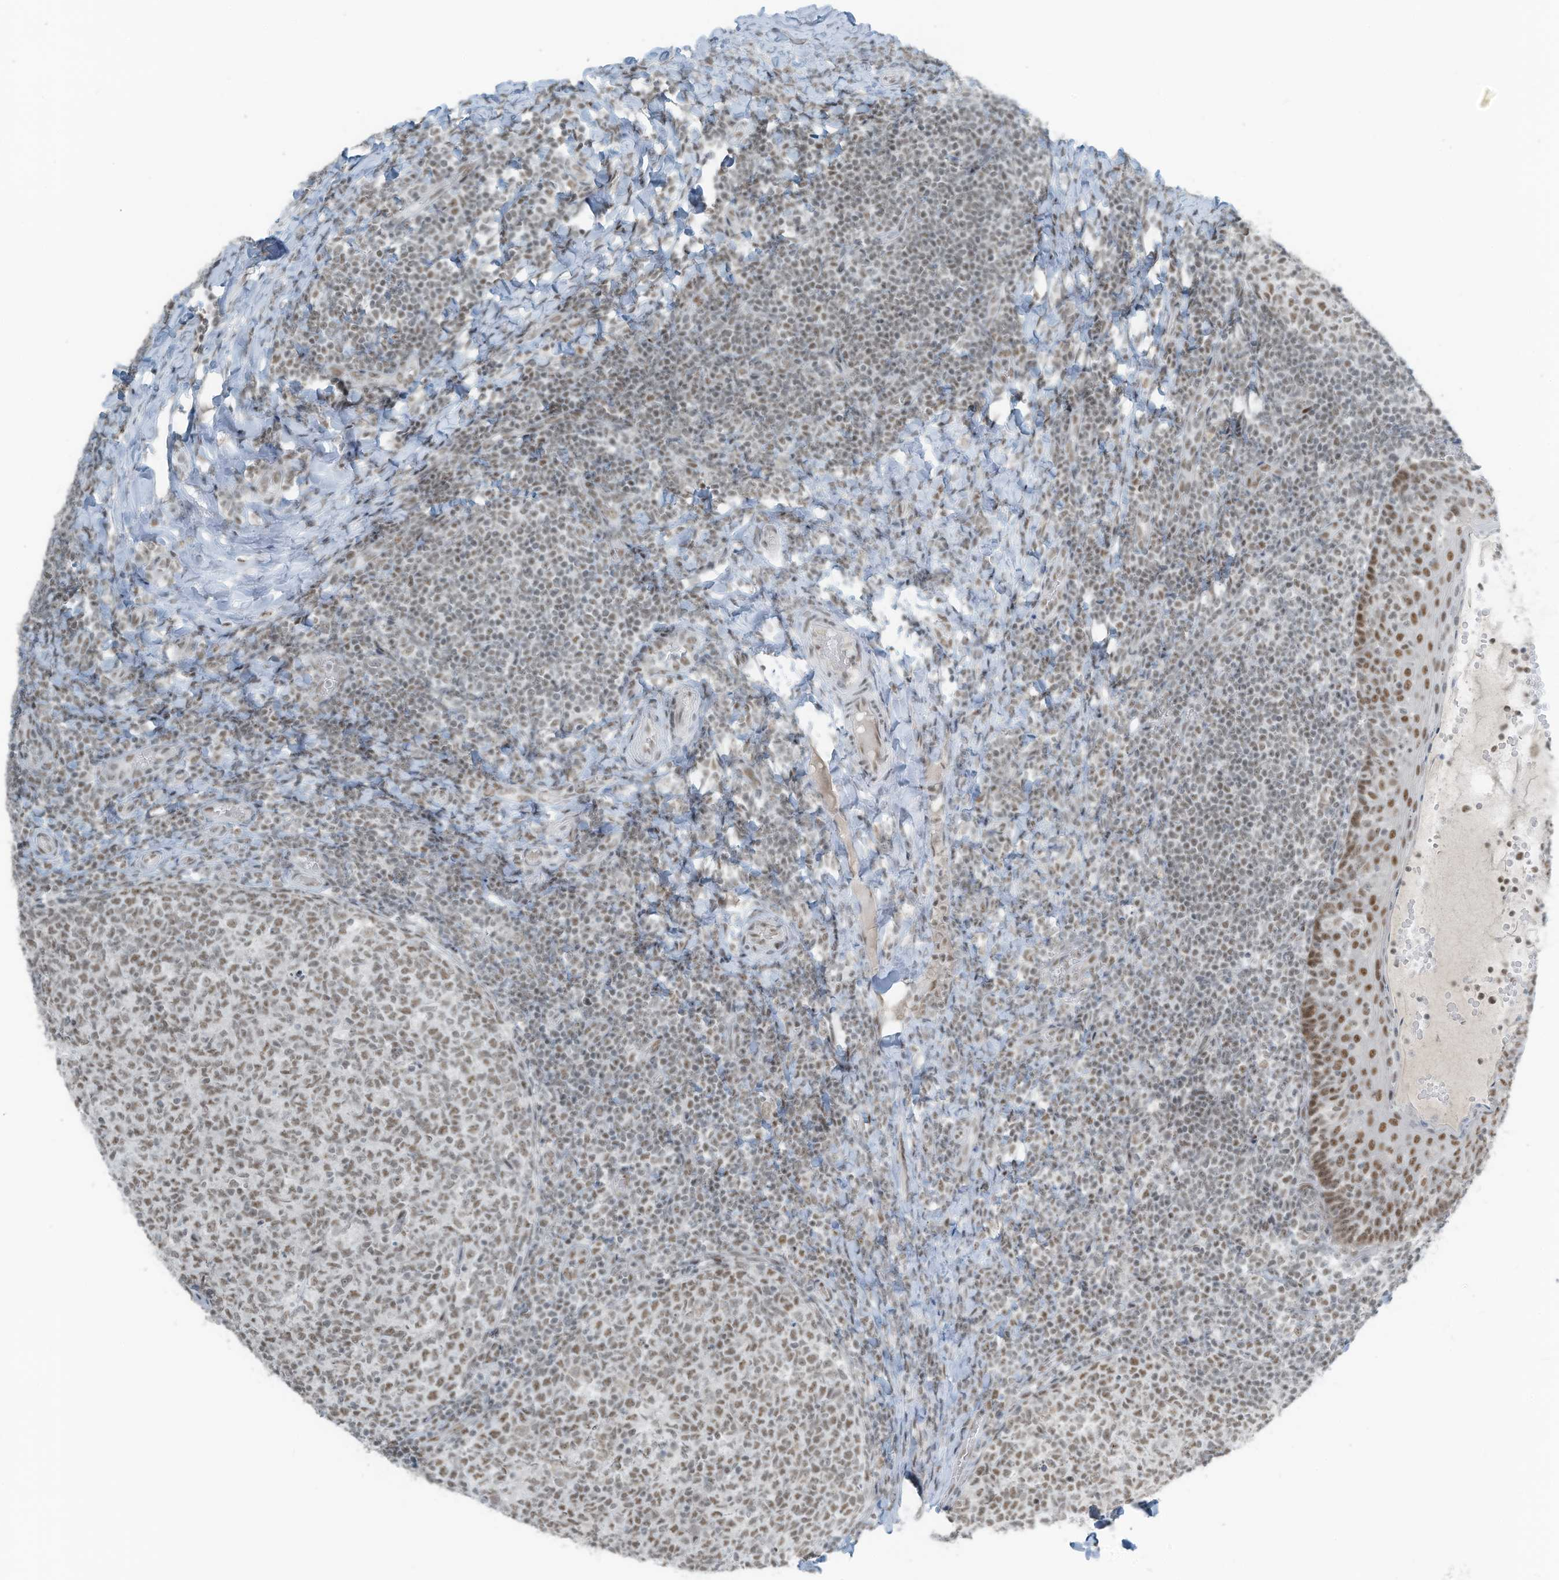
{"staining": {"intensity": "weak", "quantity": "25%-75%", "location": "nuclear"}, "tissue": "tonsil", "cell_type": "Germinal center cells", "image_type": "normal", "snomed": [{"axis": "morphology", "description": "Normal tissue, NOS"}, {"axis": "topography", "description": "Tonsil"}], "caption": "Tonsil stained for a protein shows weak nuclear positivity in germinal center cells. (DAB (3,3'-diaminobenzidine) = brown stain, brightfield microscopy at high magnification).", "gene": "WRNIP1", "patient": {"sex": "female", "age": 19}}